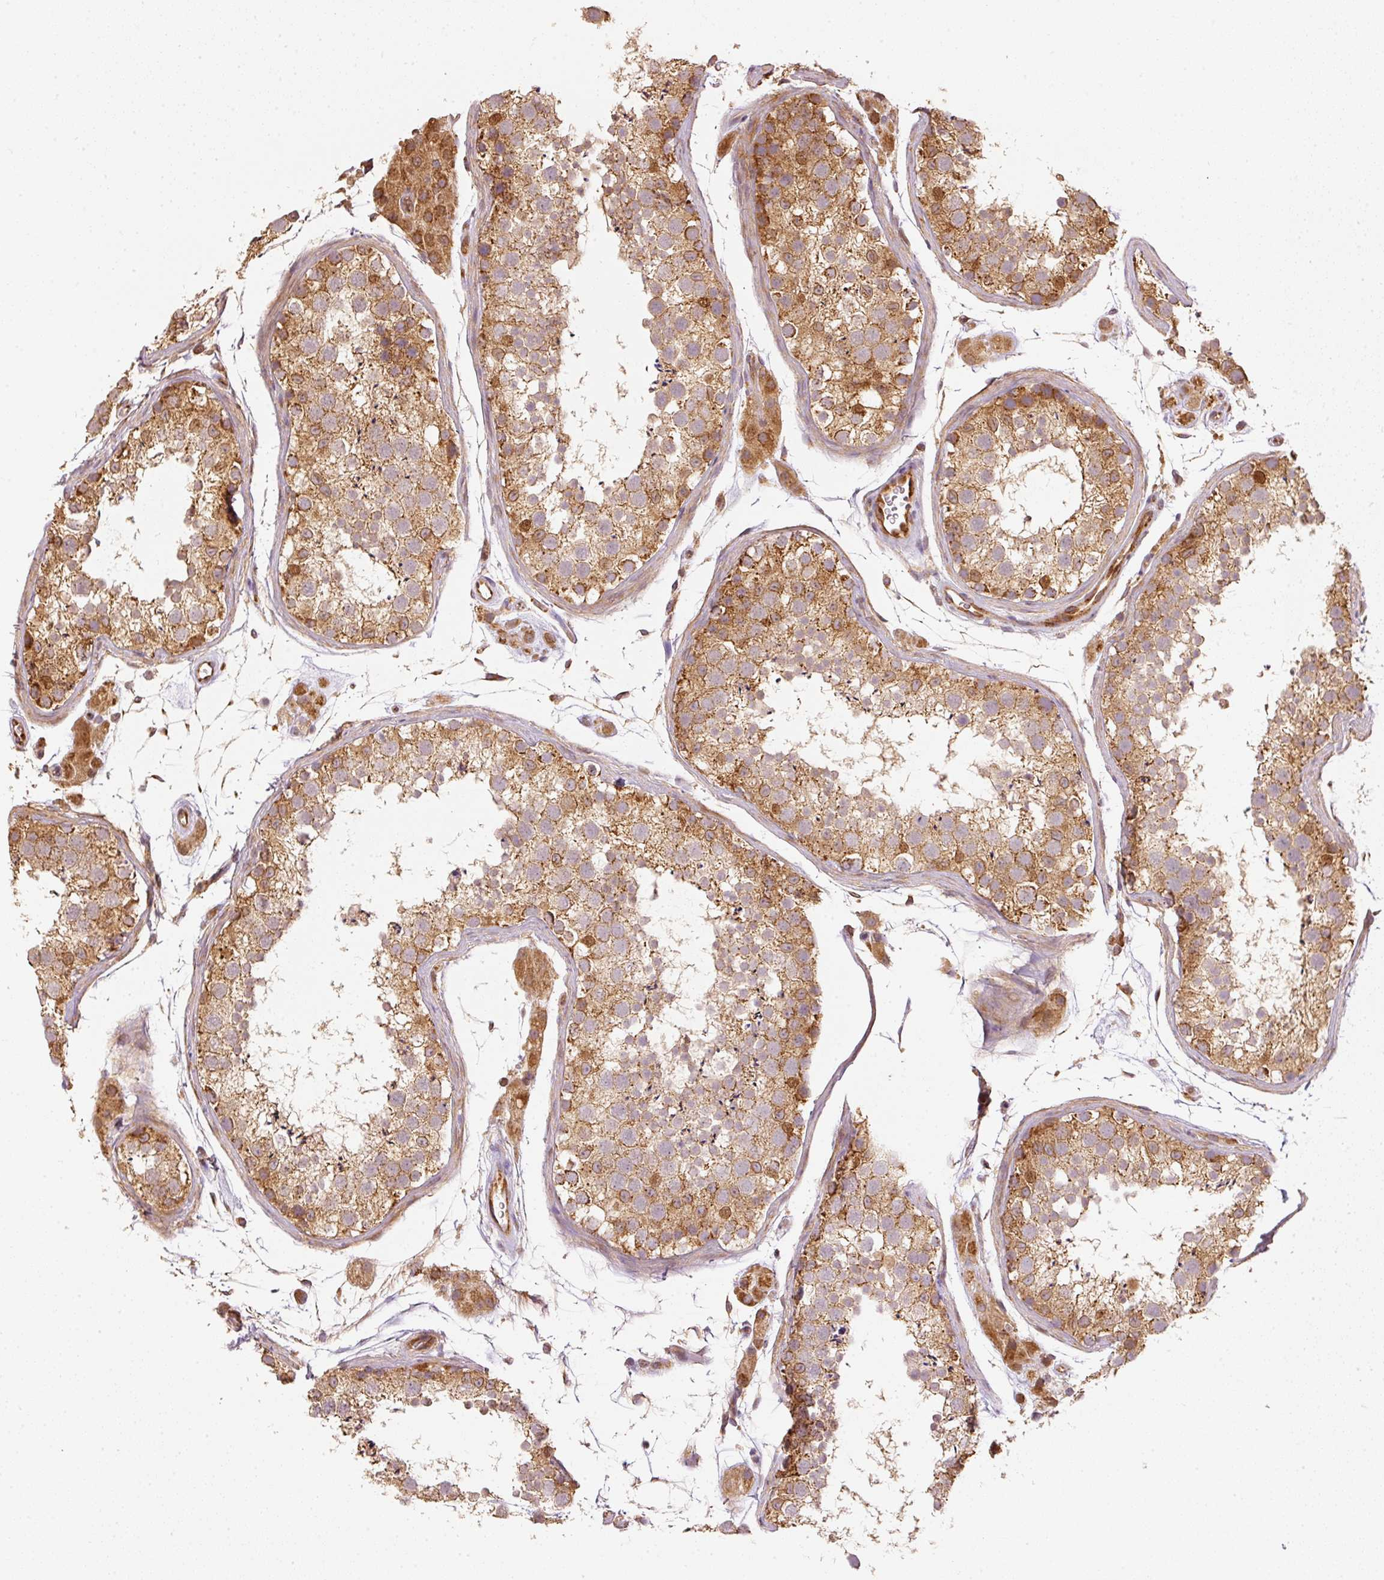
{"staining": {"intensity": "moderate", "quantity": ">75%", "location": "cytoplasmic/membranous"}, "tissue": "testis", "cell_type": "Cells in seminiferous ducts", "image_type": "normal", "snomed": [{"axis": "morphology", "description": "Normal tissue, NOS"}, {"axis": "topography", "description": "Testis"}], "caption": "About >75% of cells in seminiferous ducts in unremarkable testis show moderate cytoplasmic/membranous protein positivity as visualized by brown immunohistochemical staining.", "gene": "MTHFD1L", "patient": {"sex": "male", "age": 41}}